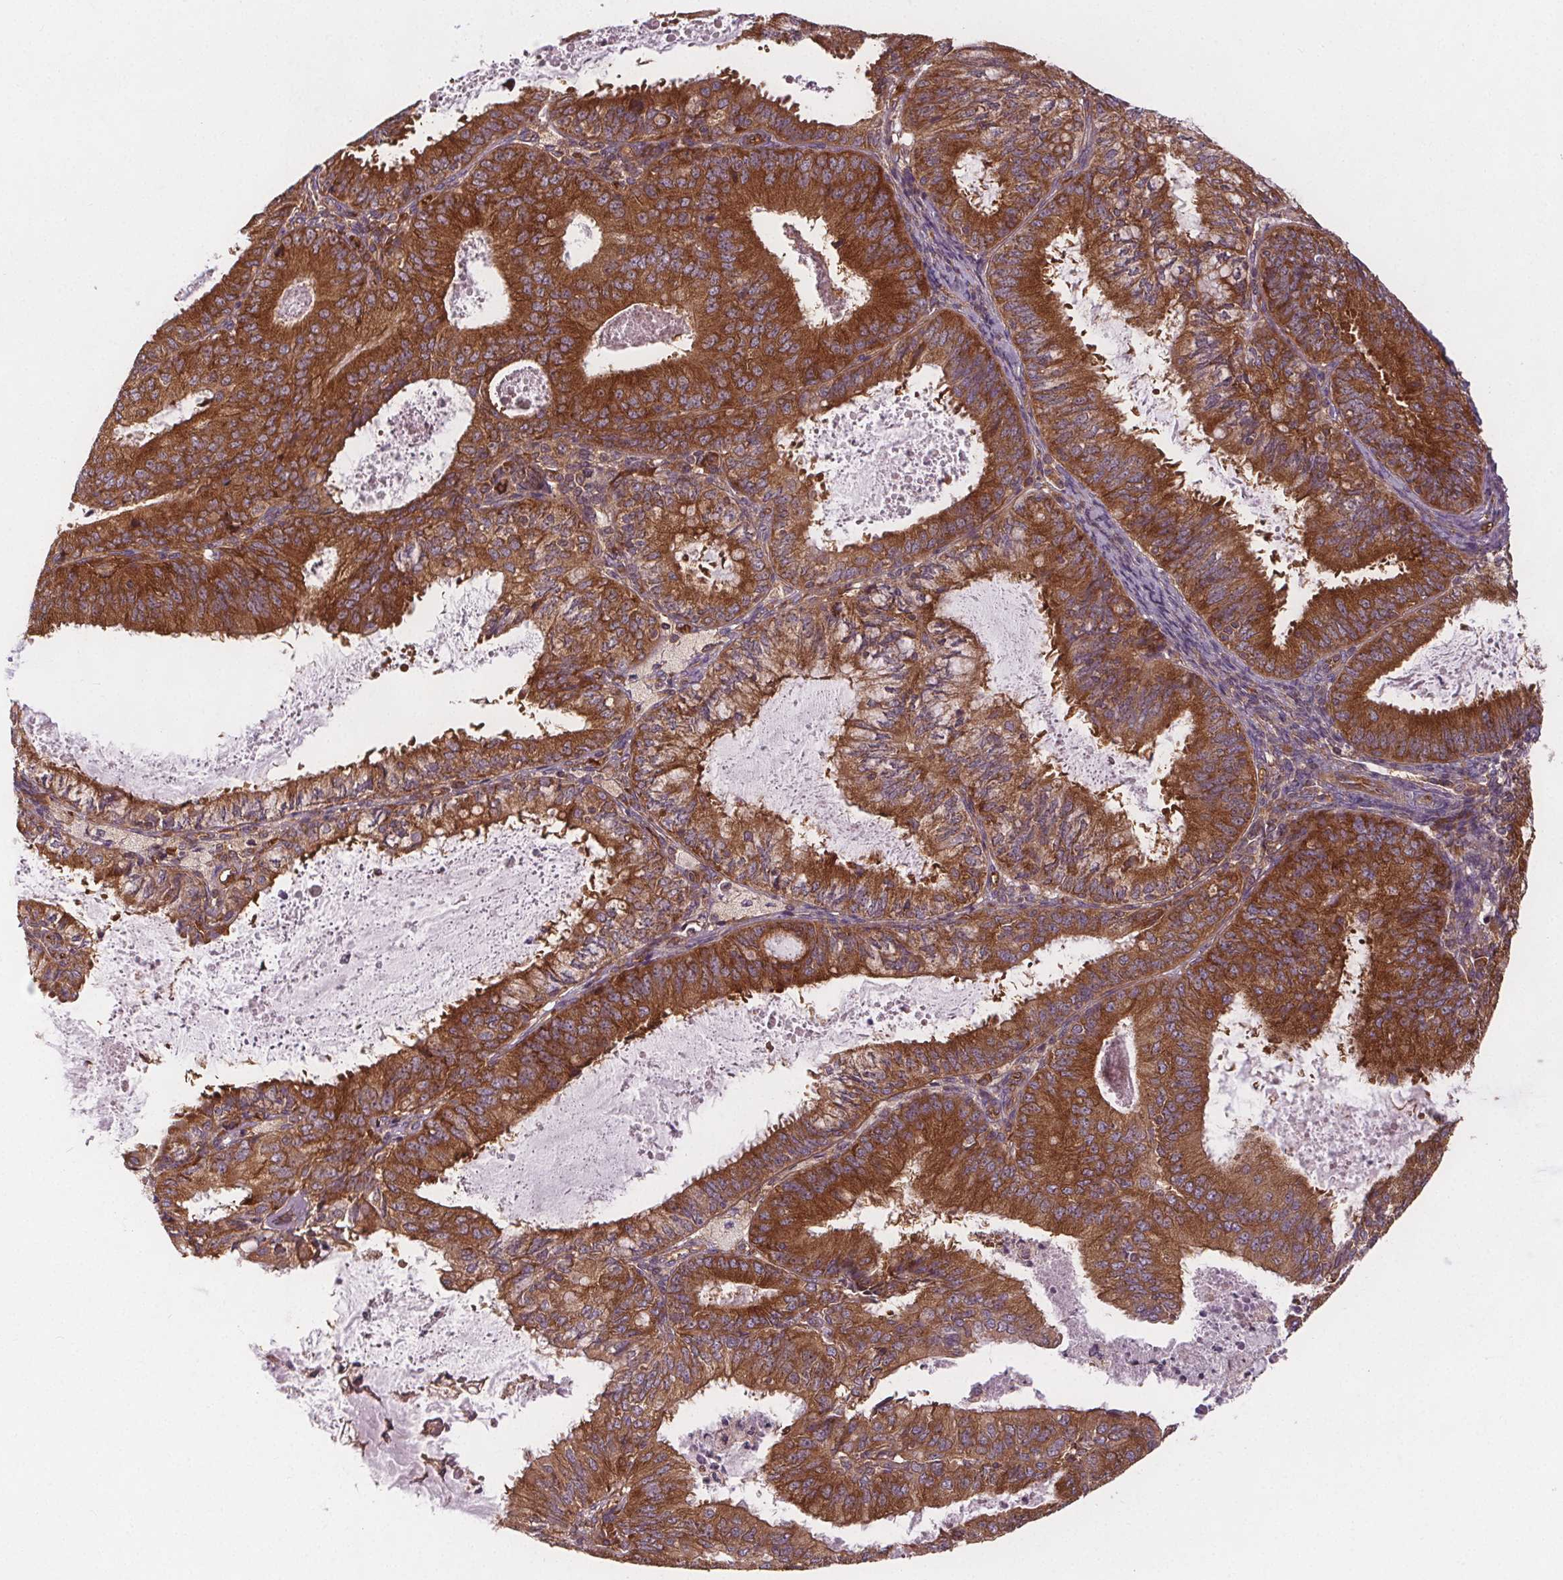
{"staining": {"intensity": "strong", "quantity": ">75%", "location": "cytoplasmic/membranous"}, "tissue": "endometrial cancer", "cell_type": "Tumor cells", "image_type": "cancer", "snomed": [{"axis": "morphology", "description": "Adenocarcinoma, NOS"}, {"axis": "topography", "description": "Endometrium"}], "caption": "A high-resolution histopathology image shows IHC staining of endometrial cancer (adenocarcinoma), which reveals strong cytoplasmic/membranous expression in approximately >75% of tumor cells.", "gene": "EIF3D", "patient": {"sex": "female", "age": 57}}